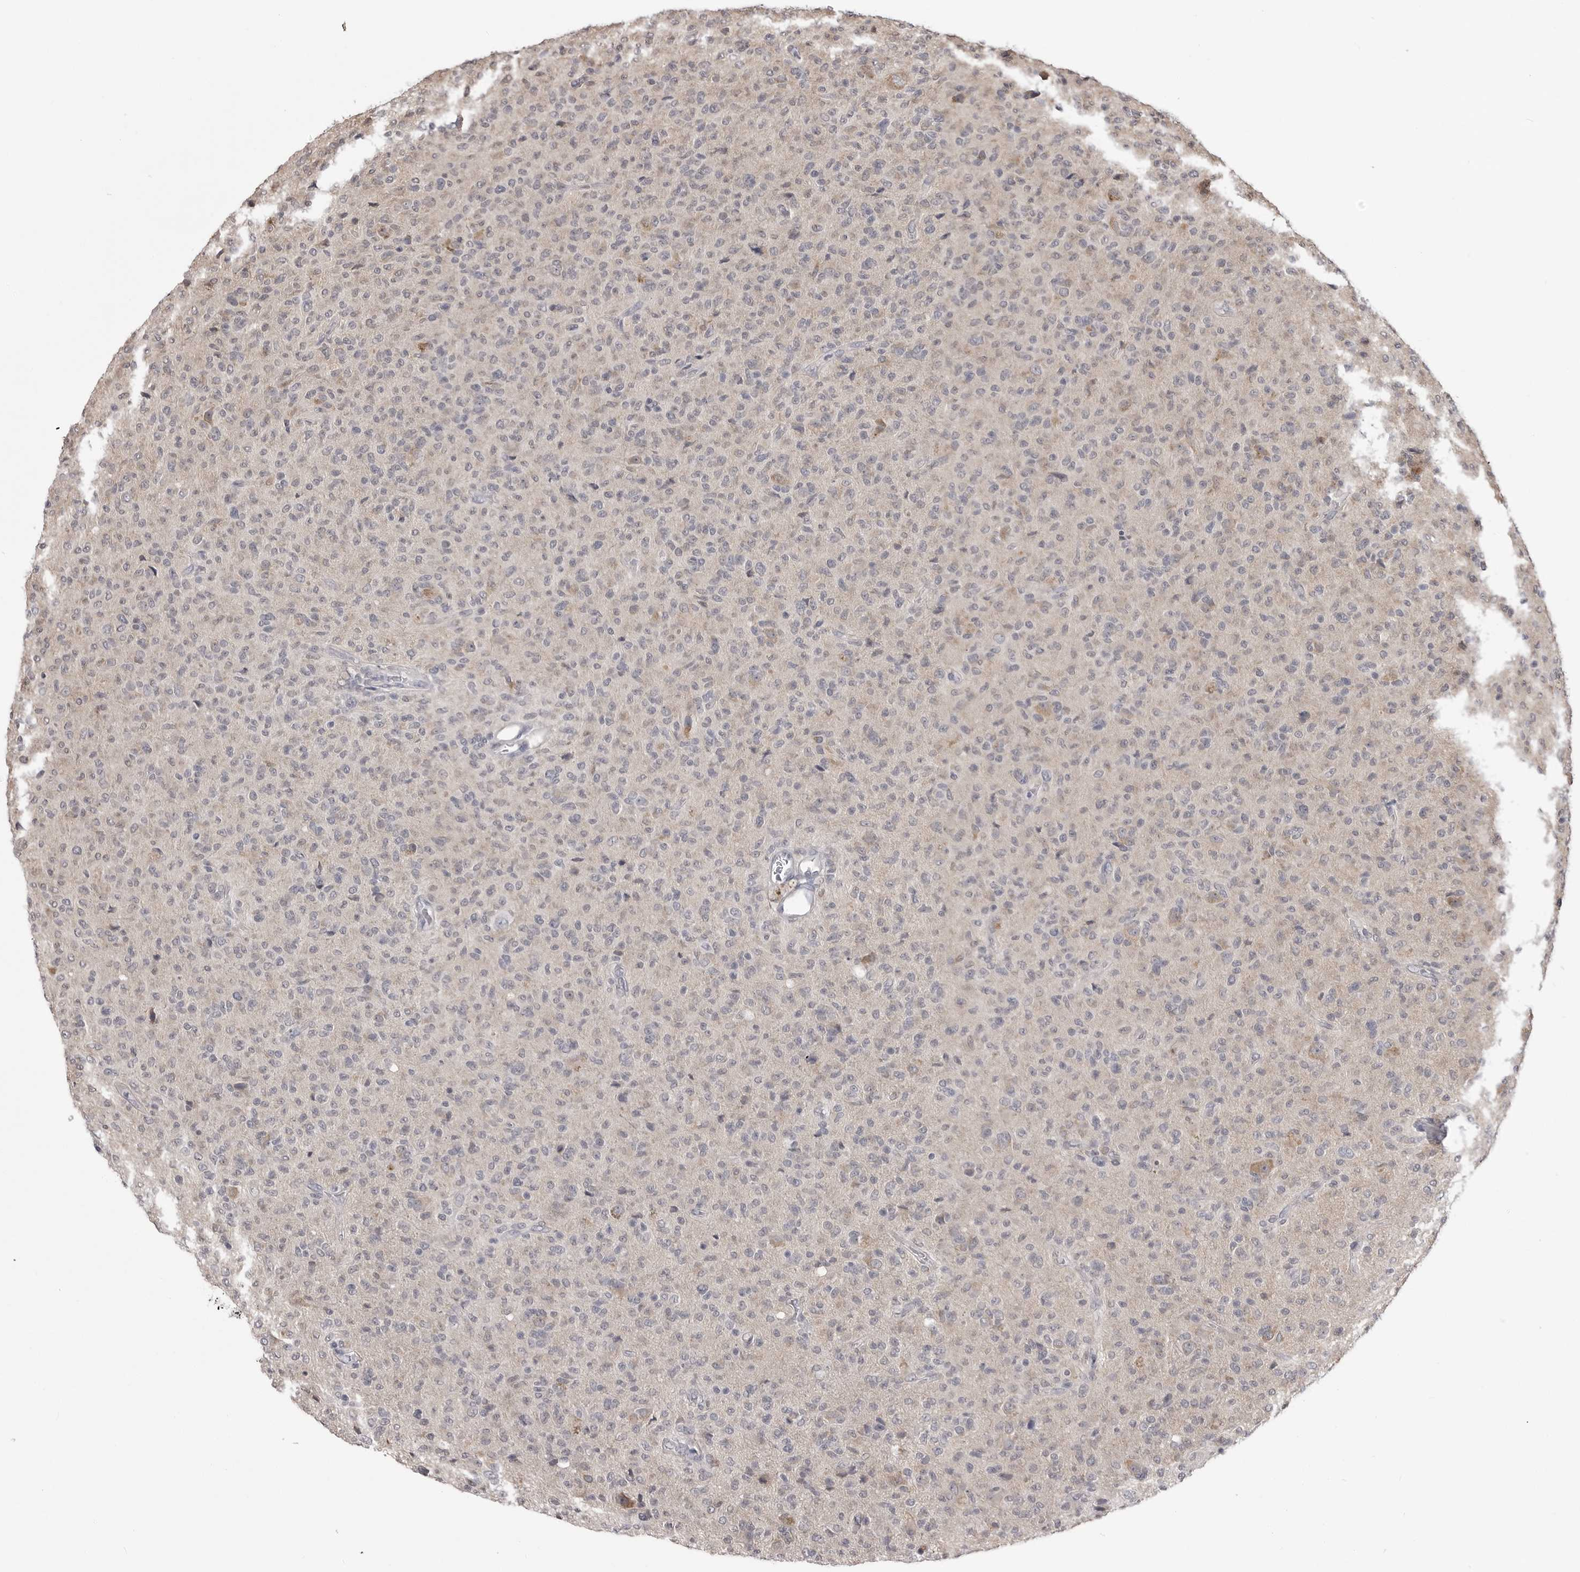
{"staining": {"intensity": "weak", "quantity": "<25%", "location": "cytoplasmic/membranous"}, "tissue": "glioma", "cell_type": "Tumor cells", "image_type": "cancer", "snomed": [{"axis": "morphology", "description": "Glioma, malignant, High grade"}, {"axis": "topography", "description": "Brain"}], "caption": "This is an immunohistochemistry image of human malignant glioma (high-grade). There is no staining in tumor cells.", "gene": "FH", "patient": {"sex": "female", "age": 57}}